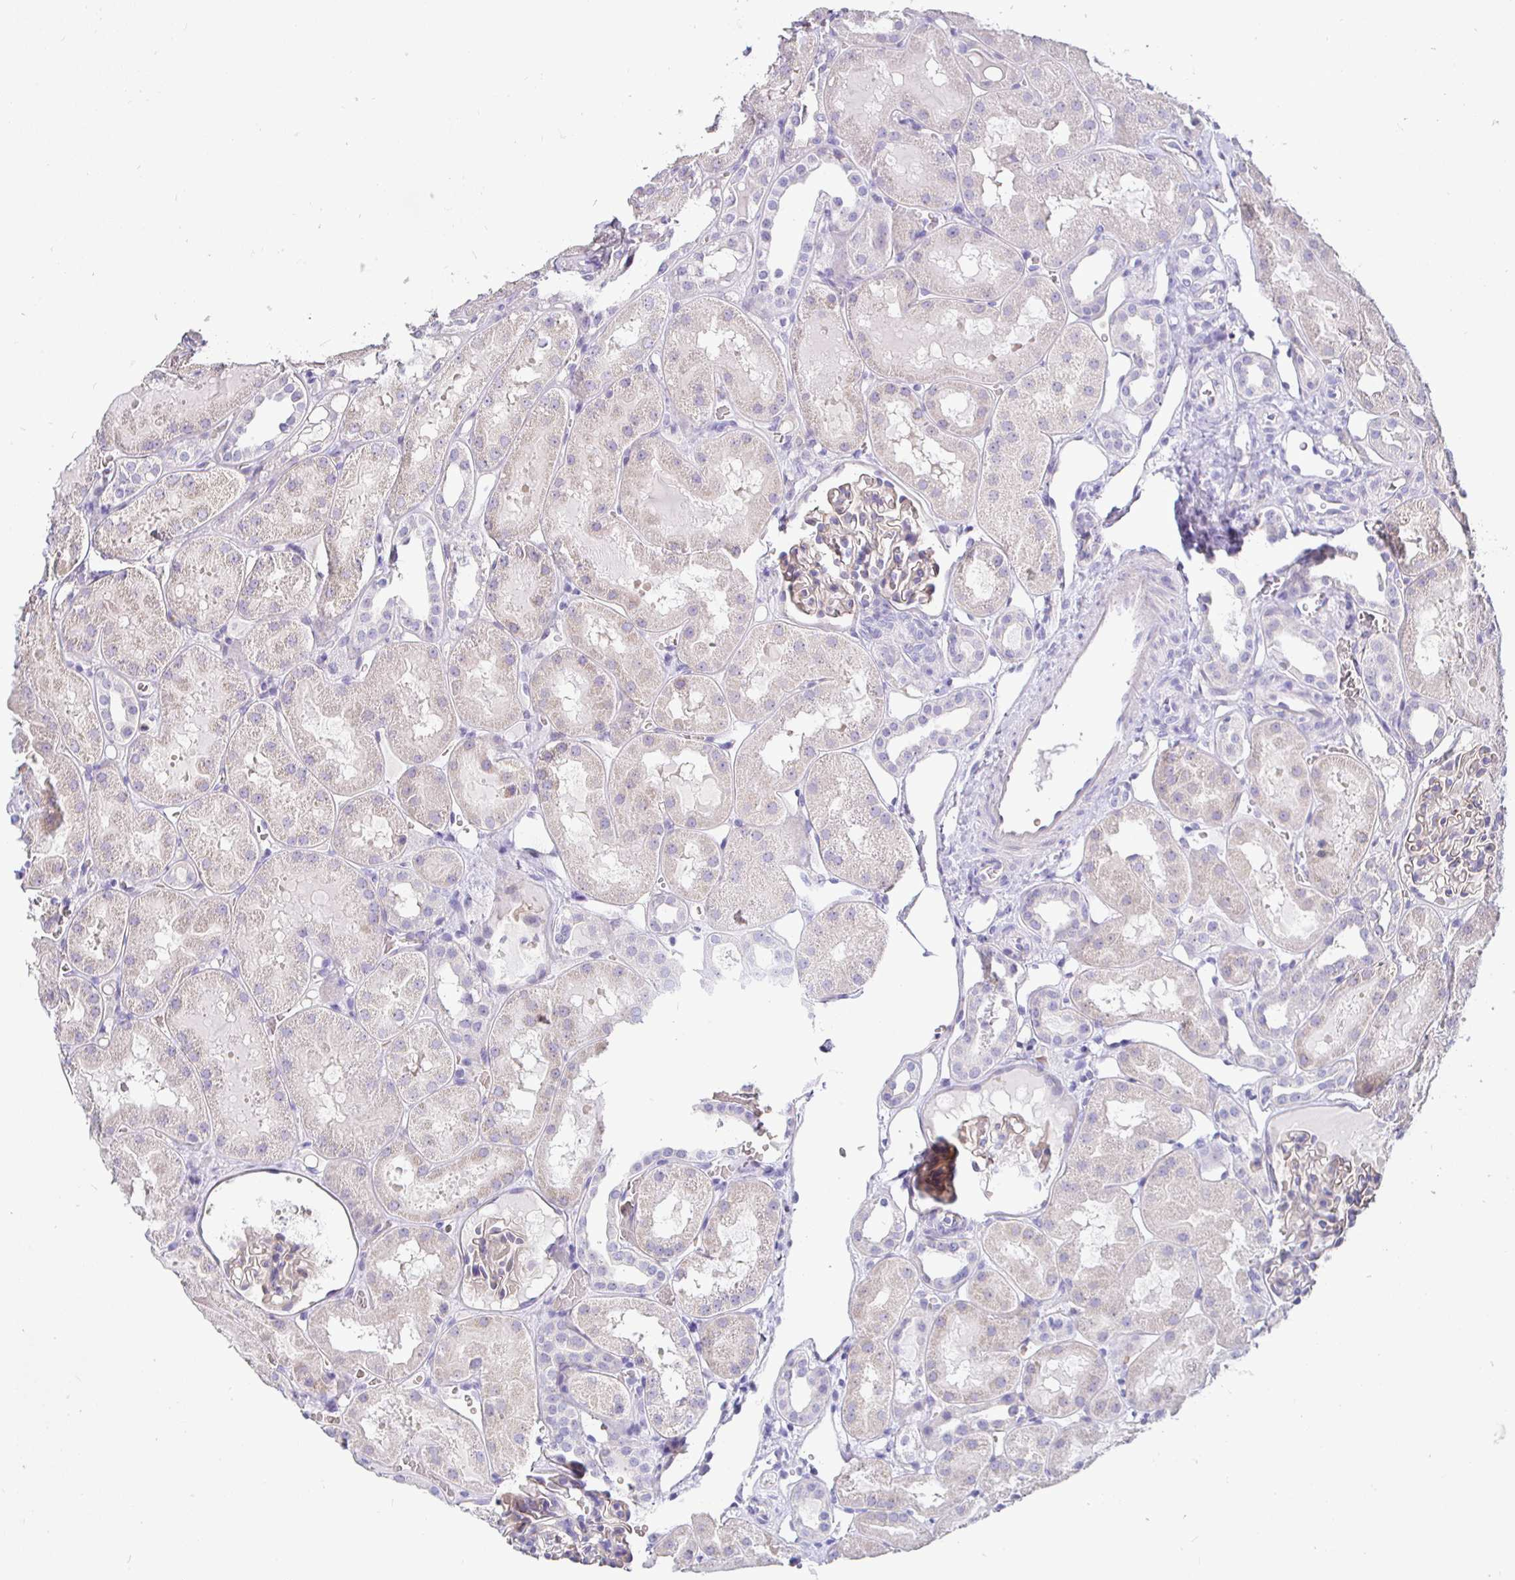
{"staining": {"intensity": "weak", "quantity": "25%-75%", "location": "cytoplasmic/membranous"}, "tissue": "kidney", "cell_type": "Cells in glomeruli", "image_type": "normal", "snomed": [{"axis": "morphology", "description": "Normal tissue, NOS"}, {"axis": "topography", "description": "Kidney"}, {"axis": "topography", "description": "Urinary bladder"}], "caption": "Weak cytoplasmic/membranous positivity is seen in about 25%-75% of cells in glomeruli in unremarkable kidney.", "gene": "SIRPA", "patient": {"sex": "male", "age": 16}}